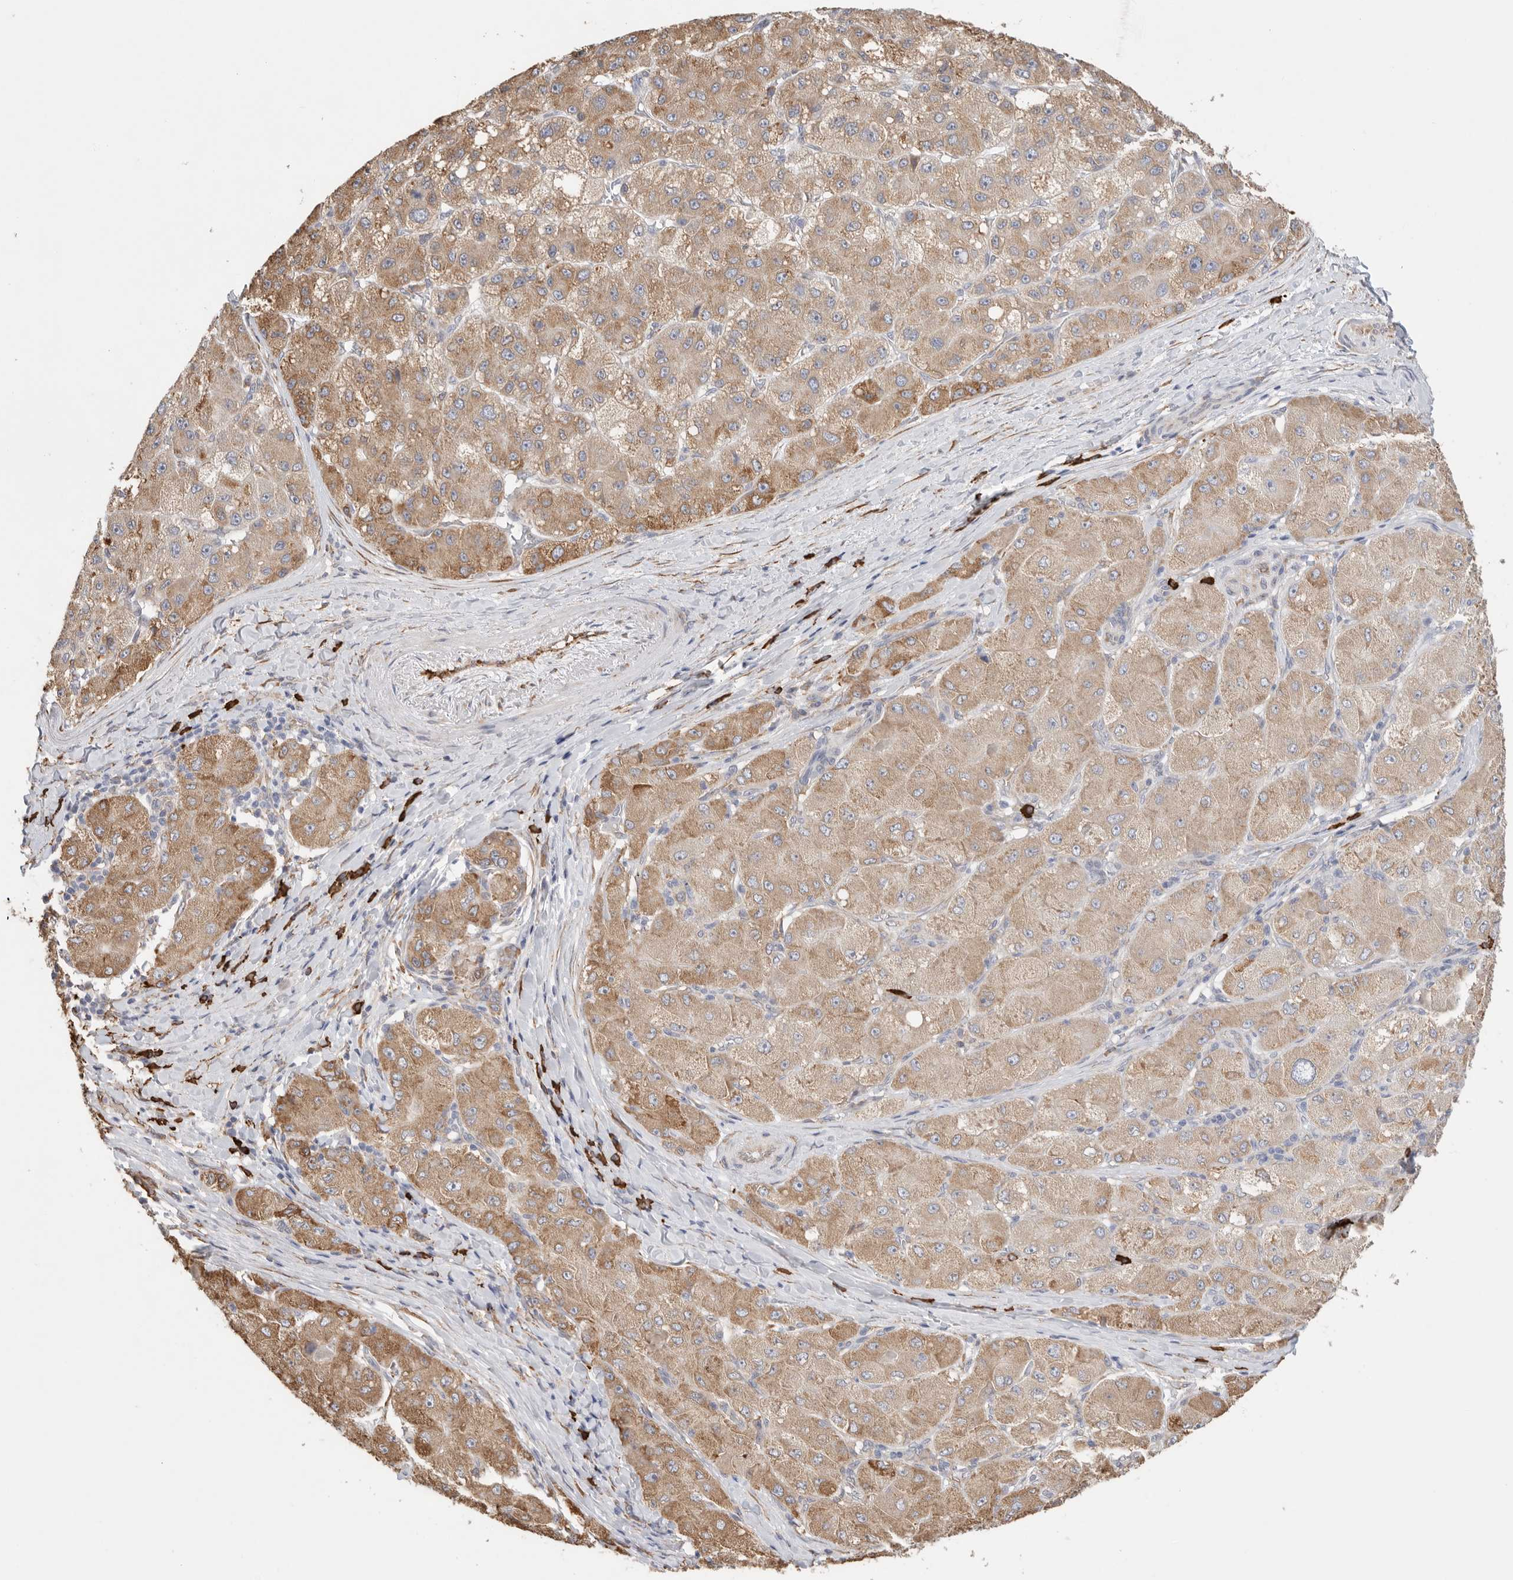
{"staining": {"intensity": "moderate", "quantity": ">75%", "location": "cytoplasmic/membranous"}, "tissue": "liver cancer", "cell_type": "Tumor cells", "image_type": "cancer", "snomed": [{"axis": "morphology", "description": "Carcinoma, Hepatocellular, NOS"}, {"axis": "topography", "description": "Liver"}], "caption": "A medium amount of moderate cytoplasmic/membranous expression is identified in approximately >75% of tumor cells in liver cancer tissue.", "gene": "BLOC1S5", "patient": {"sex": "male", "age": 80}}